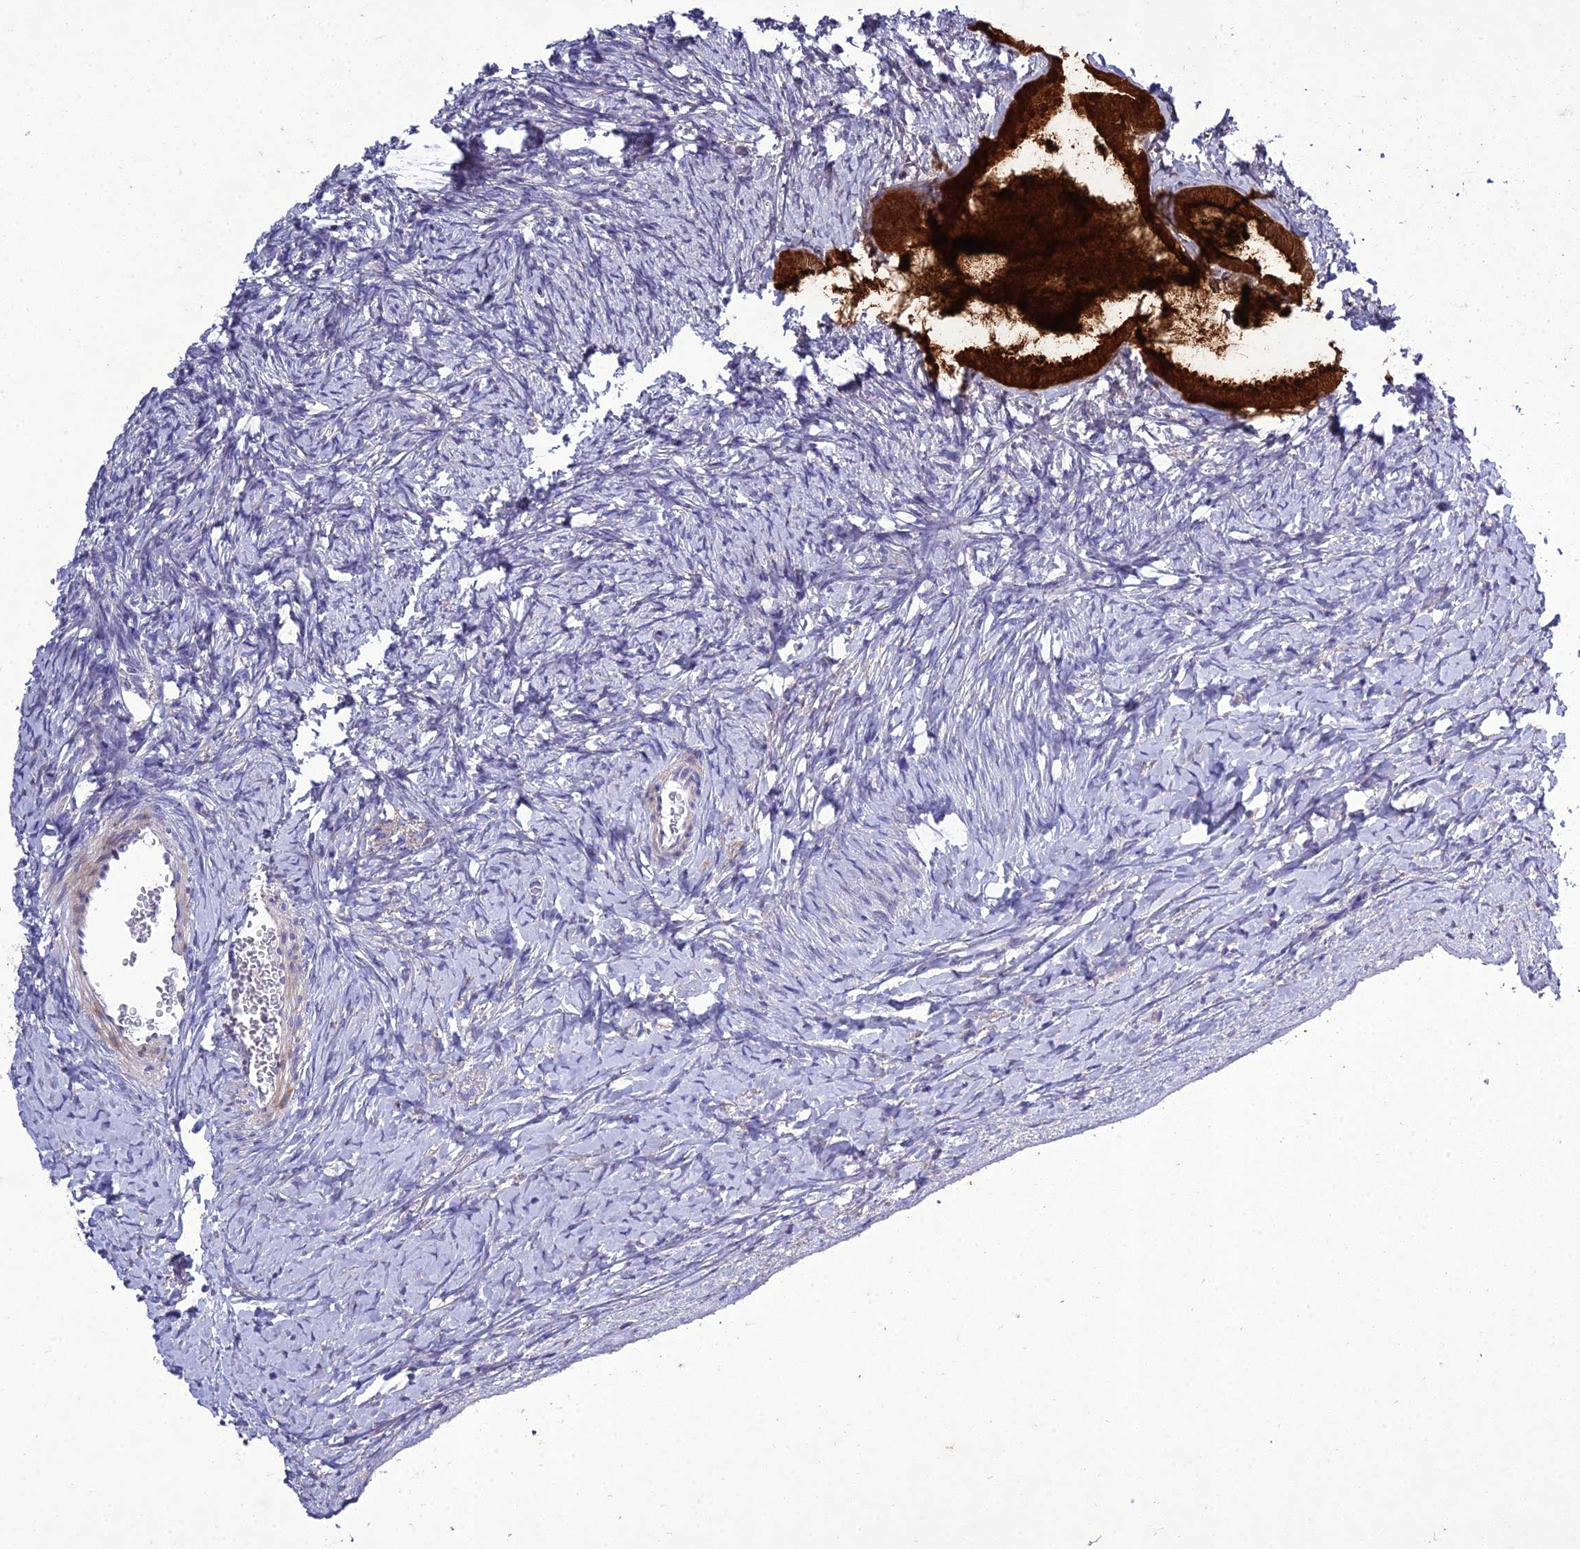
{"staining": {"intensity": "negative", "quantity": "none", "location": "none"}, "tissue": "ovary", "cell_type": "Ovarian stroma cells", "image_type": "normal", "snomed": [{"axis": "morphology", "description": "Normal tissue, NOS"}, {"axis": "morphology", "description": "Developmental malformation"}, {"axis": "topography", "description": "Ovary"}], "caption": "This is a micrograph of IHC staining of benign ovary, which shows no expression in ovarian stroma cells. Nuclei are stained in blue.", "gene": "ADIPOR2", "patient": {"sex": "female", "age": 39}}